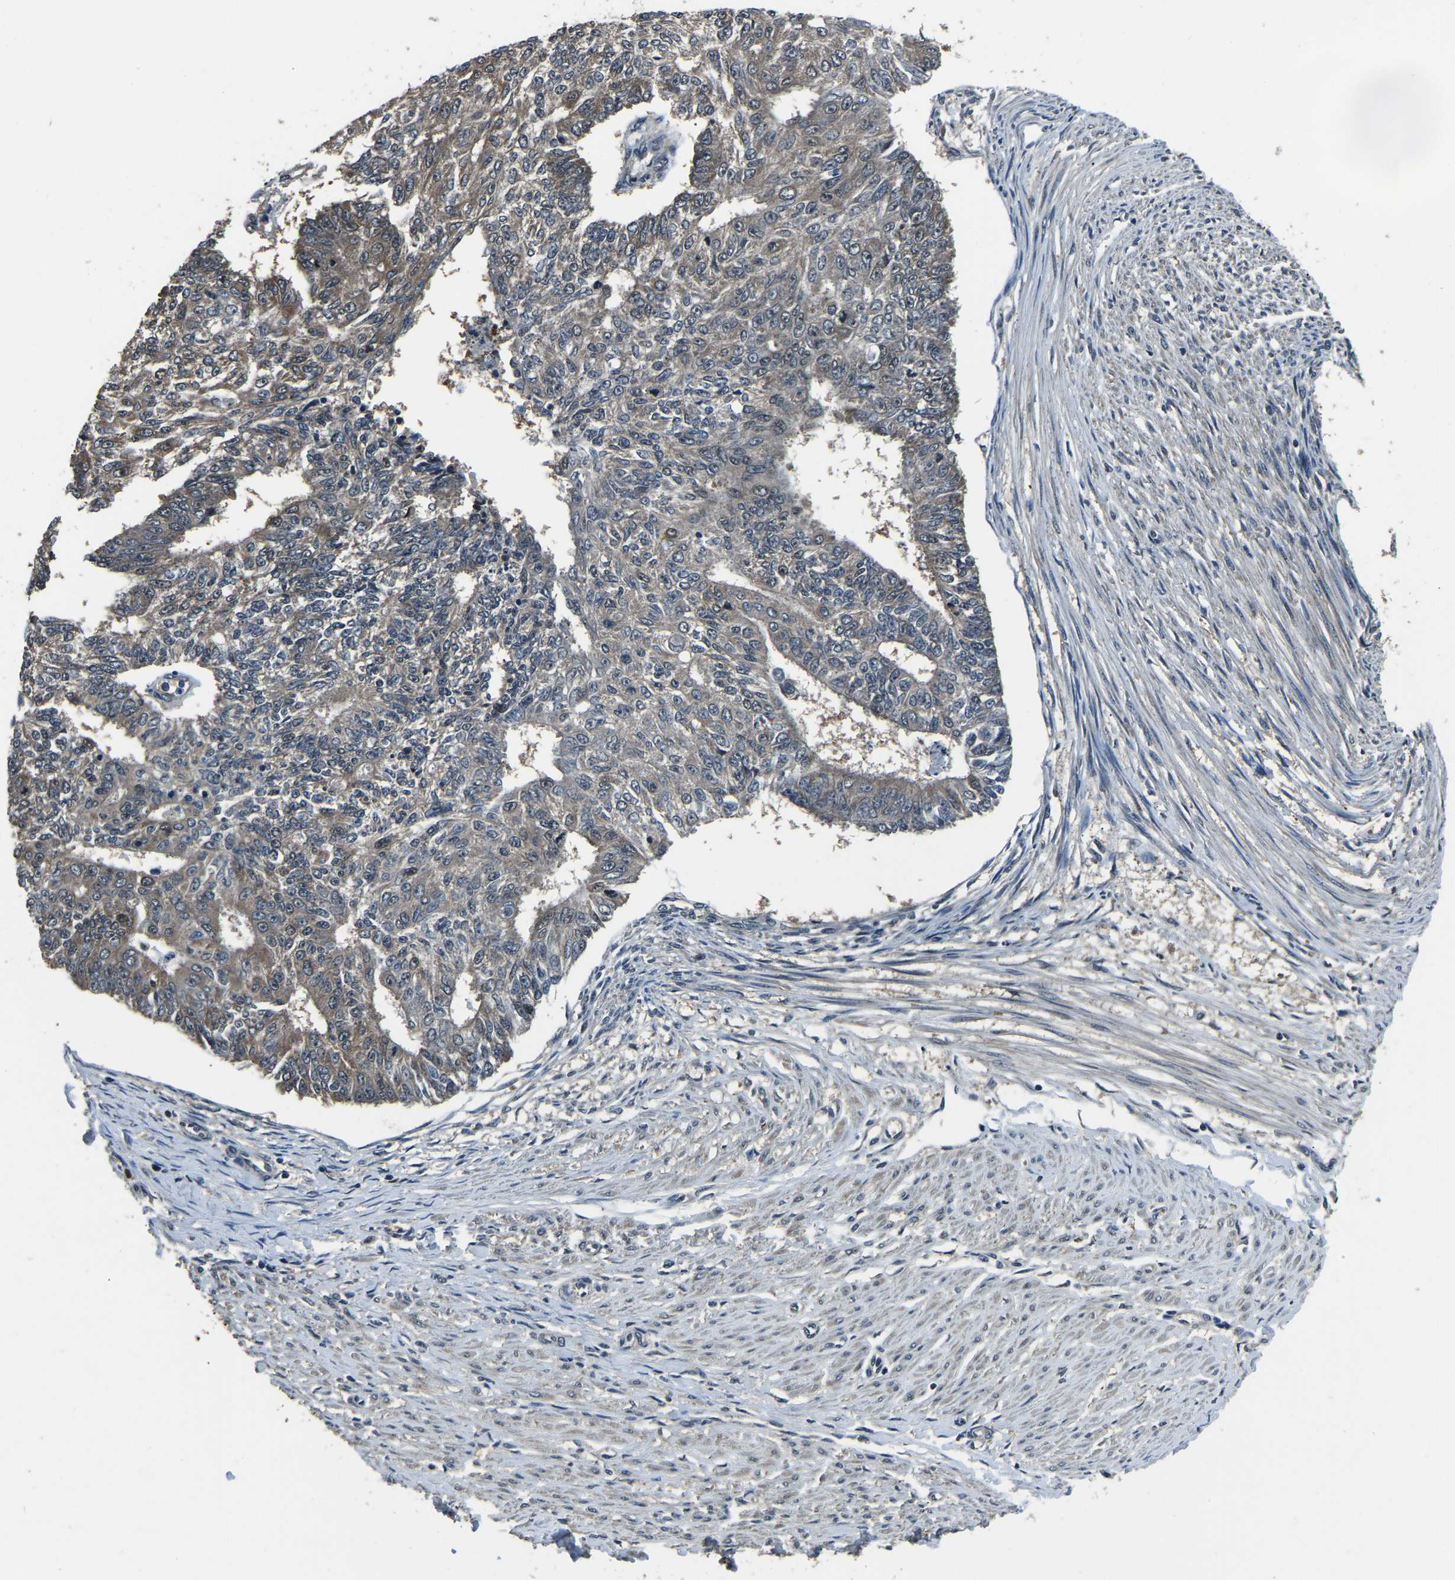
{"staining": {"intensity": "weak", "quantity": "25%-75%", "location": "cytoplasmic/membranous"}, "tissue": "endometrial cancer", "cell_type": "Tumor cells", "image_type": "cancer", "snomed": [{"axis": "morphology", "description": "Adenocarcinoma, NOS"}, {"axis": "topography", "description": "Endometrium"}], "caption": "An image of human endometrial cancer (adenocarcinoma) stained for a protein shows weak cytoplasmic/membranous brown staining in tumor cells.", "gene": "ANKIB1", "patient": {"sex": "female", "age": 32}}